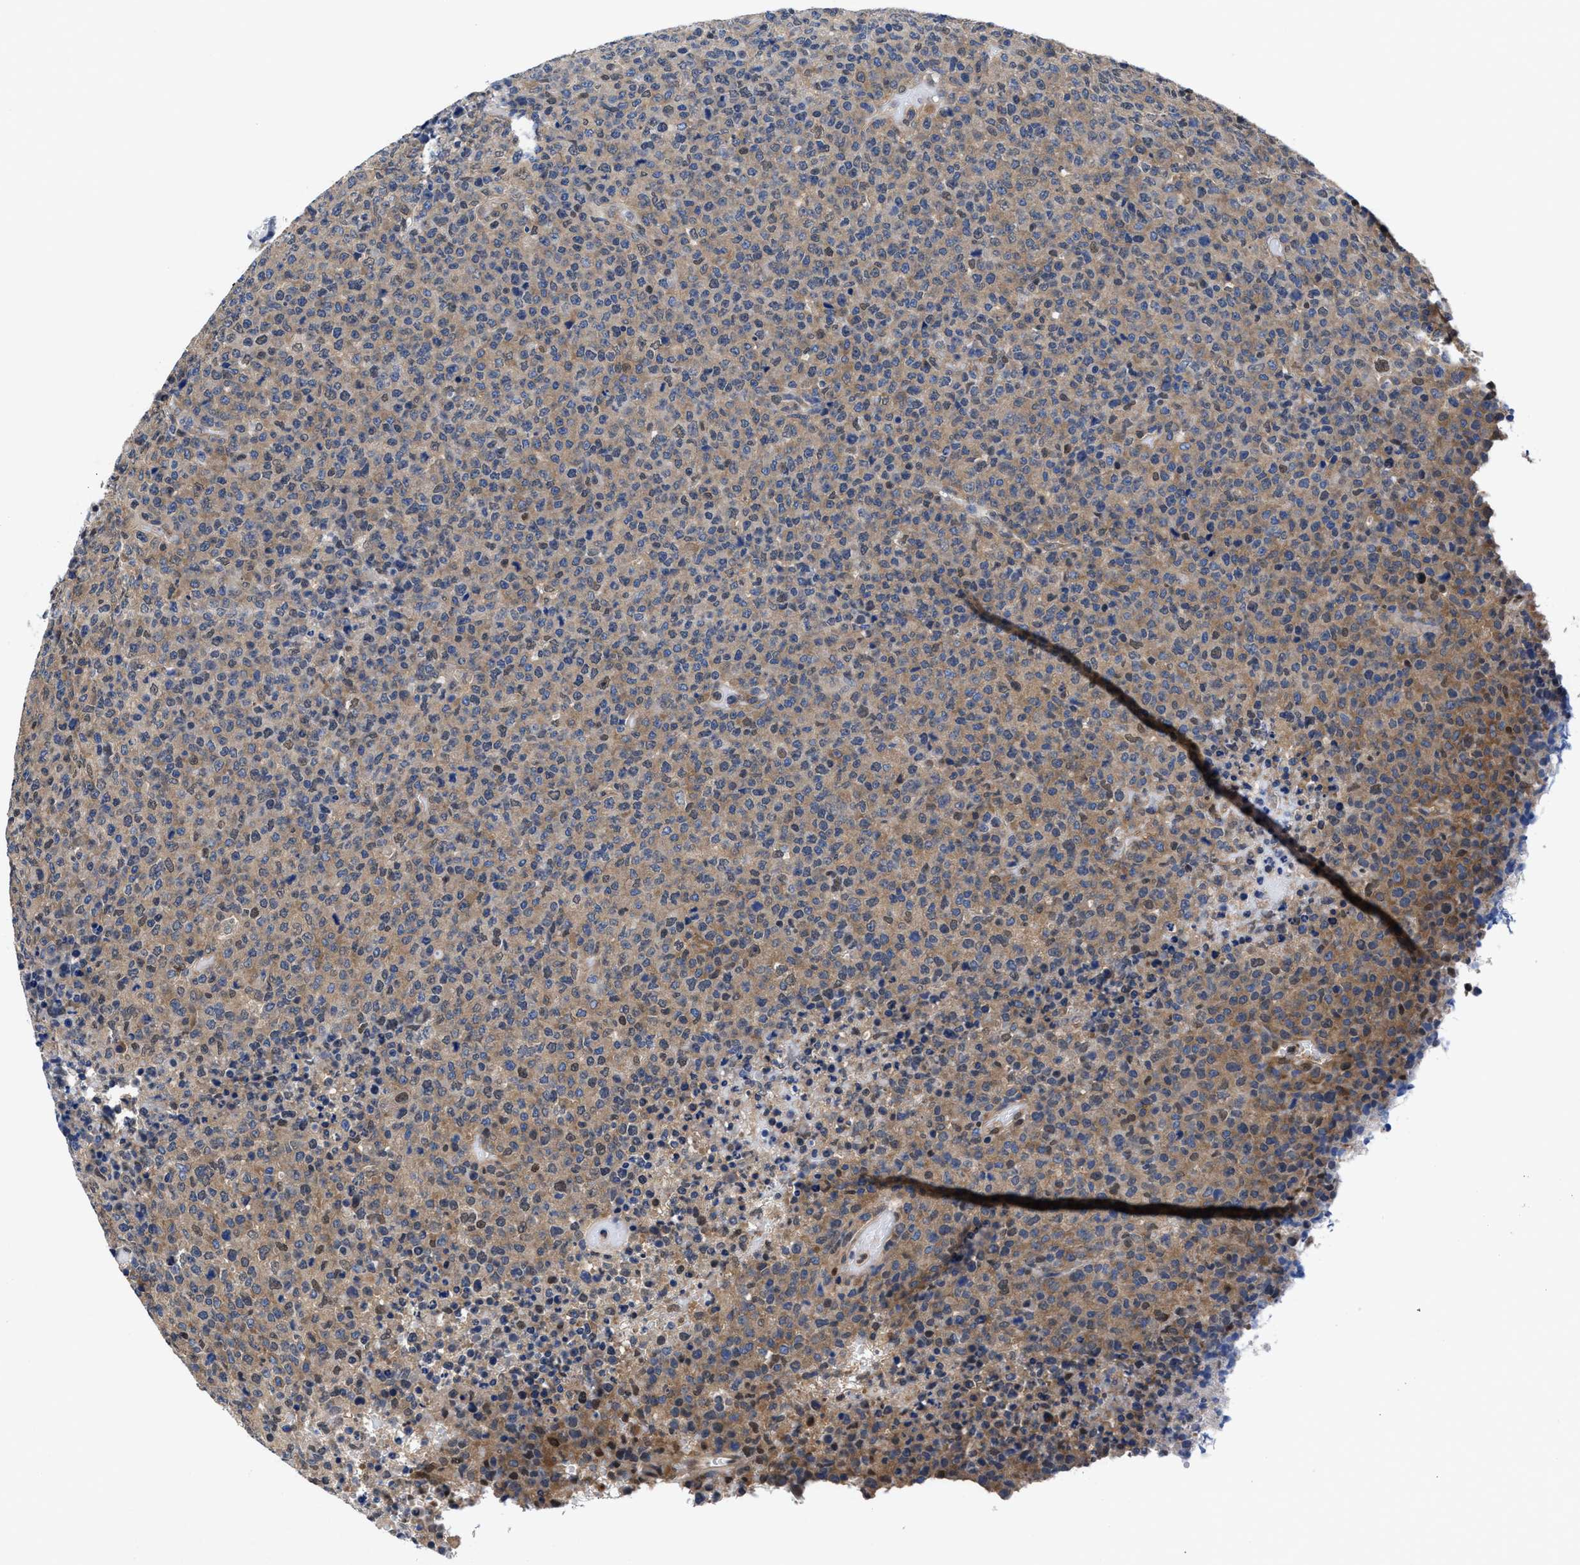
{"staining": {"intensity": "moderate", "quantity": ">75%", "location": "cytoplasmic/membranous"}, "tissue": "lymphoma", "cell_type": "Tumor cells", "image_type": "cancer", "snomed": [{"axis": "morphology", "description": "Malignant lymphoma, non-Hodgkin's type, High grade"}, {"axis": "topography", "description": "Lymph node"}], "caption": "The histopathology image shows immunohistochemical staining of lymphoma. There is moderate cytoplasmic/membranous positivity is seen in approximately >75% of tumor cells.", "gene": "ACLY", "patient": {"sex": "male", "age": 13}}